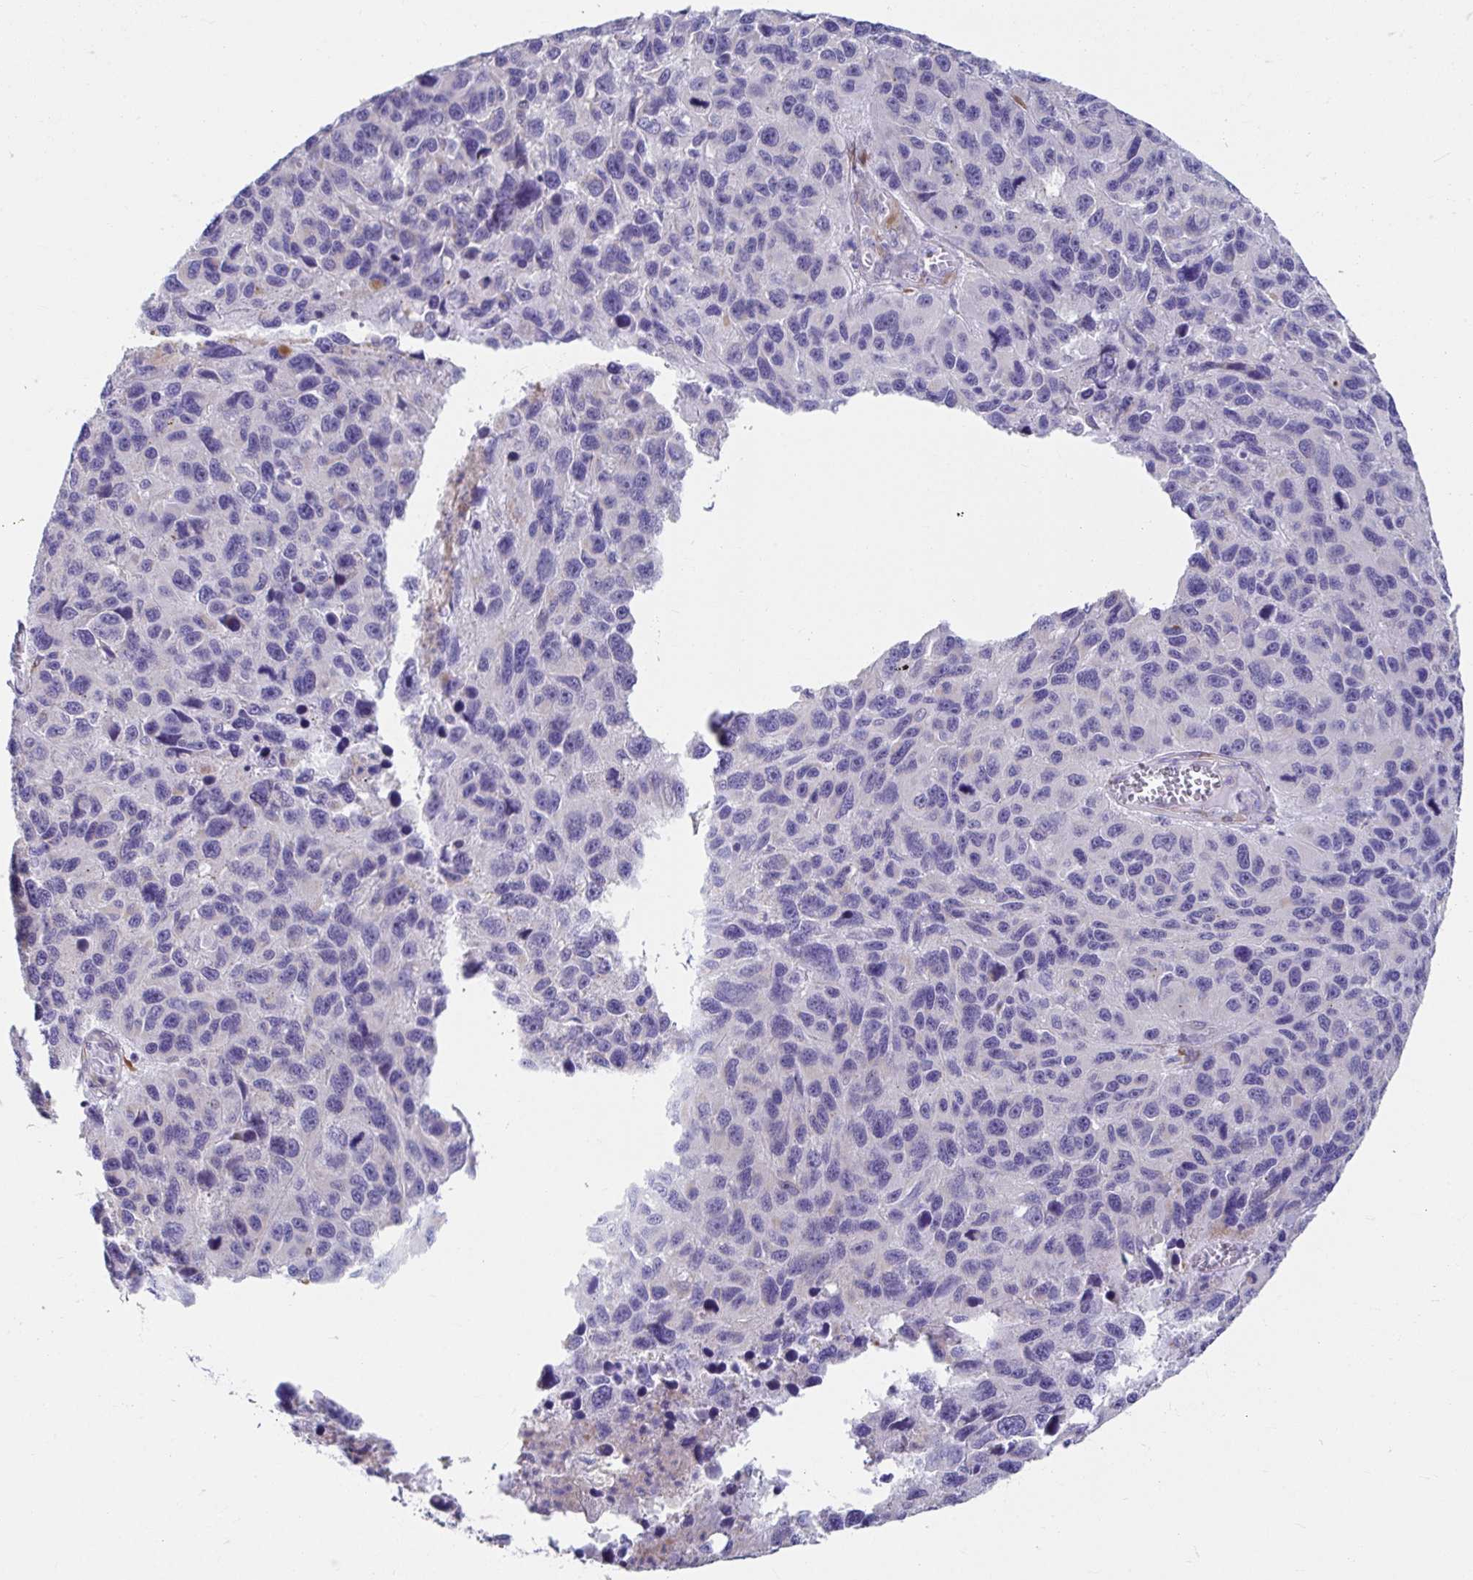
{"staining": {"intensity": "negative", "quantity": "none", "location": "none"}, "tissue": "melanoma", "cell_type": "Tumor cells", "image_type": "cancer", "snomed": [{"axis": "morphology", "description": "Malignant melanoma, NOS"}, {"axis": "topography", "description": "Skin"}], "caption": "There is no significant positivity in tumor cells of melanoma.", "gene": "CXCR1", "patient": {"sex": "male", "age": 53}}